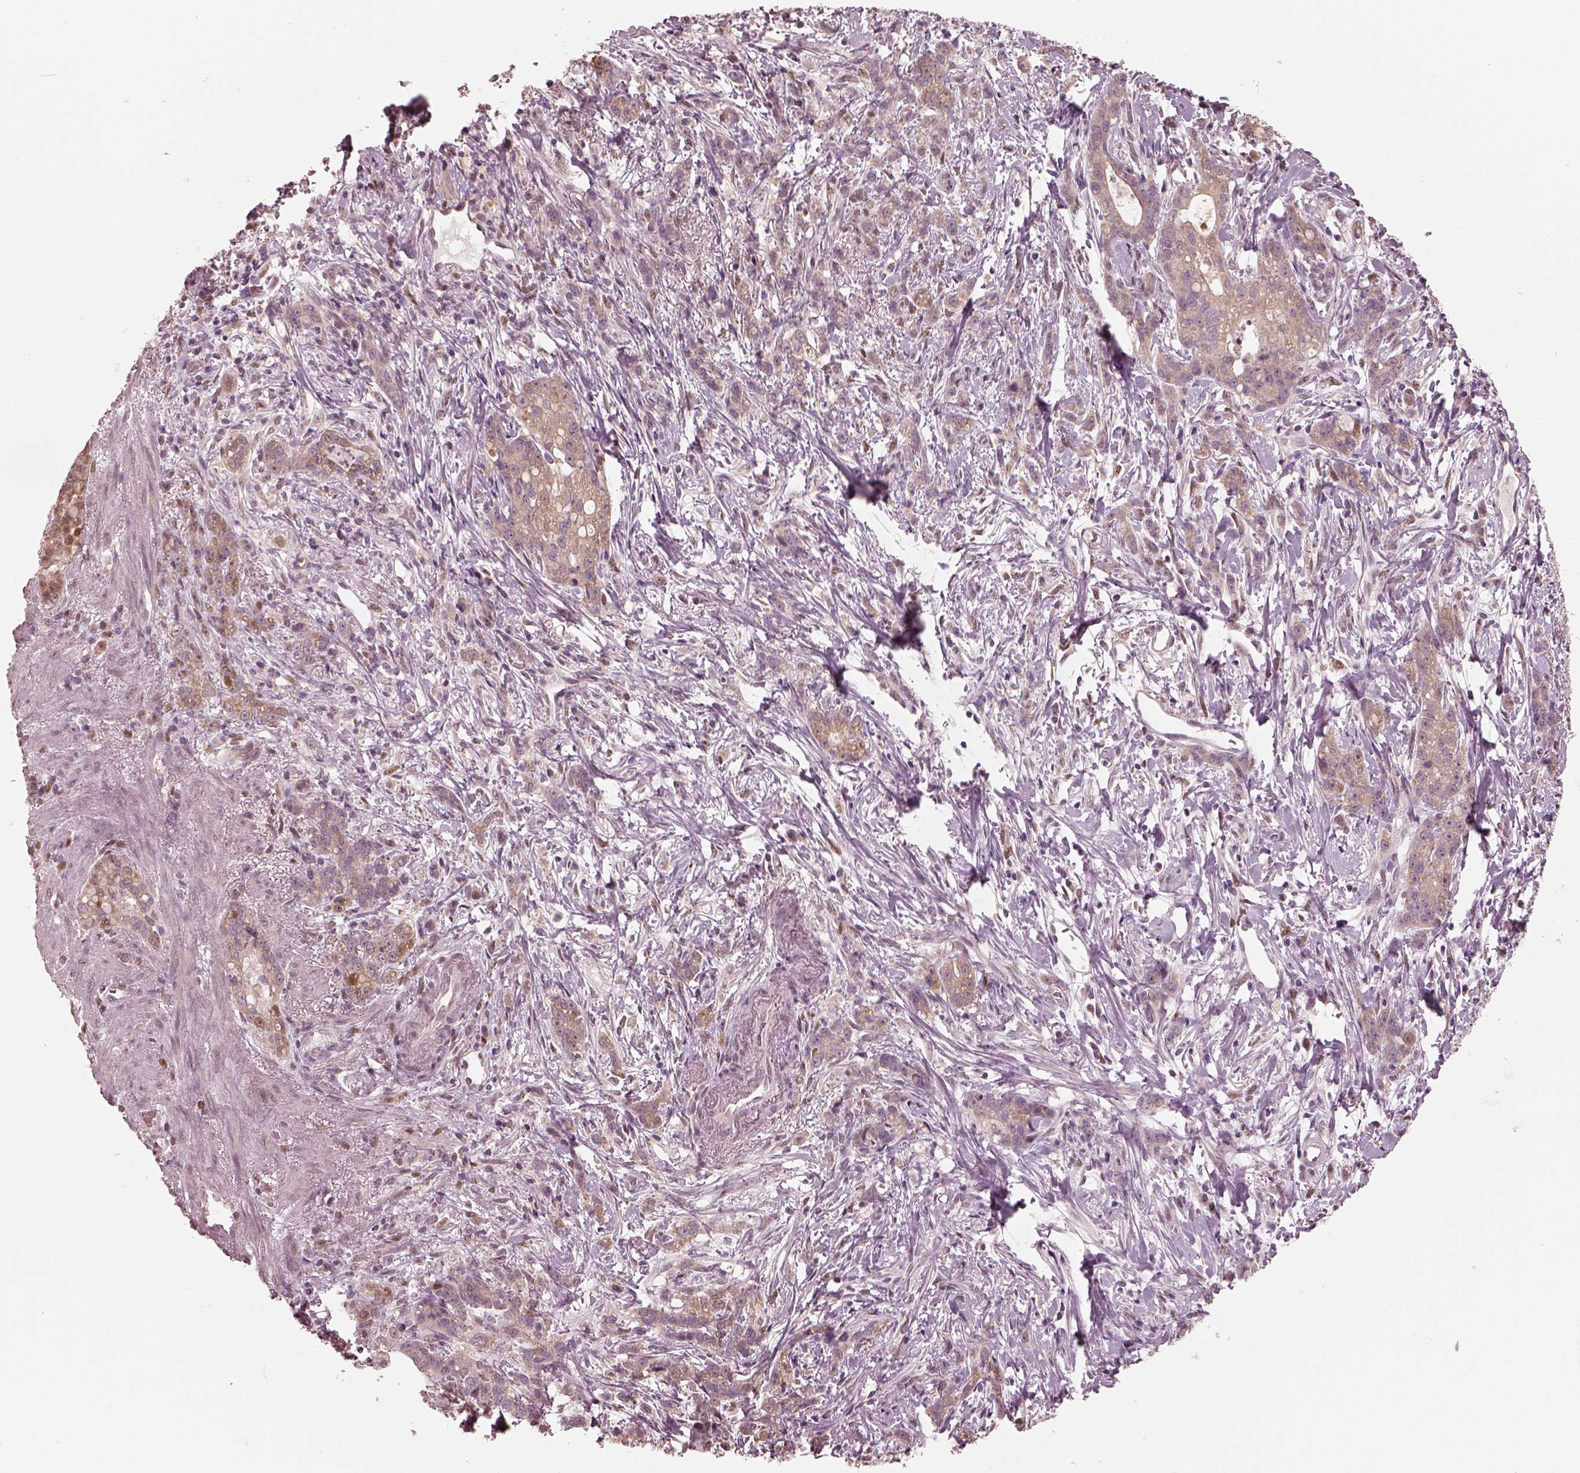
{"staining": {"intensity": "weak", "quantity": "25%-75%", "location": "cytoplasmic/membranous"}, "tissue": "stomach cancer", "cell_type": "Tumor cells", "image_type": "cancer", "snomed": [{"axis": "morphology", "description": "Adenocarcinoma, NOS"}, {"axis": "topography", "description": "Stomach, lower"}], "caption": "DAB (3,3'-diaminobenzidine) immunohistochemical staining of stomach adenocarcinoma exhibits weak cytoplasmic/membranous protein staining in approximately 25%-75% of tumor cells.", "gene": "IQCB1", "patient": {"sex": "male", "age": 88}}